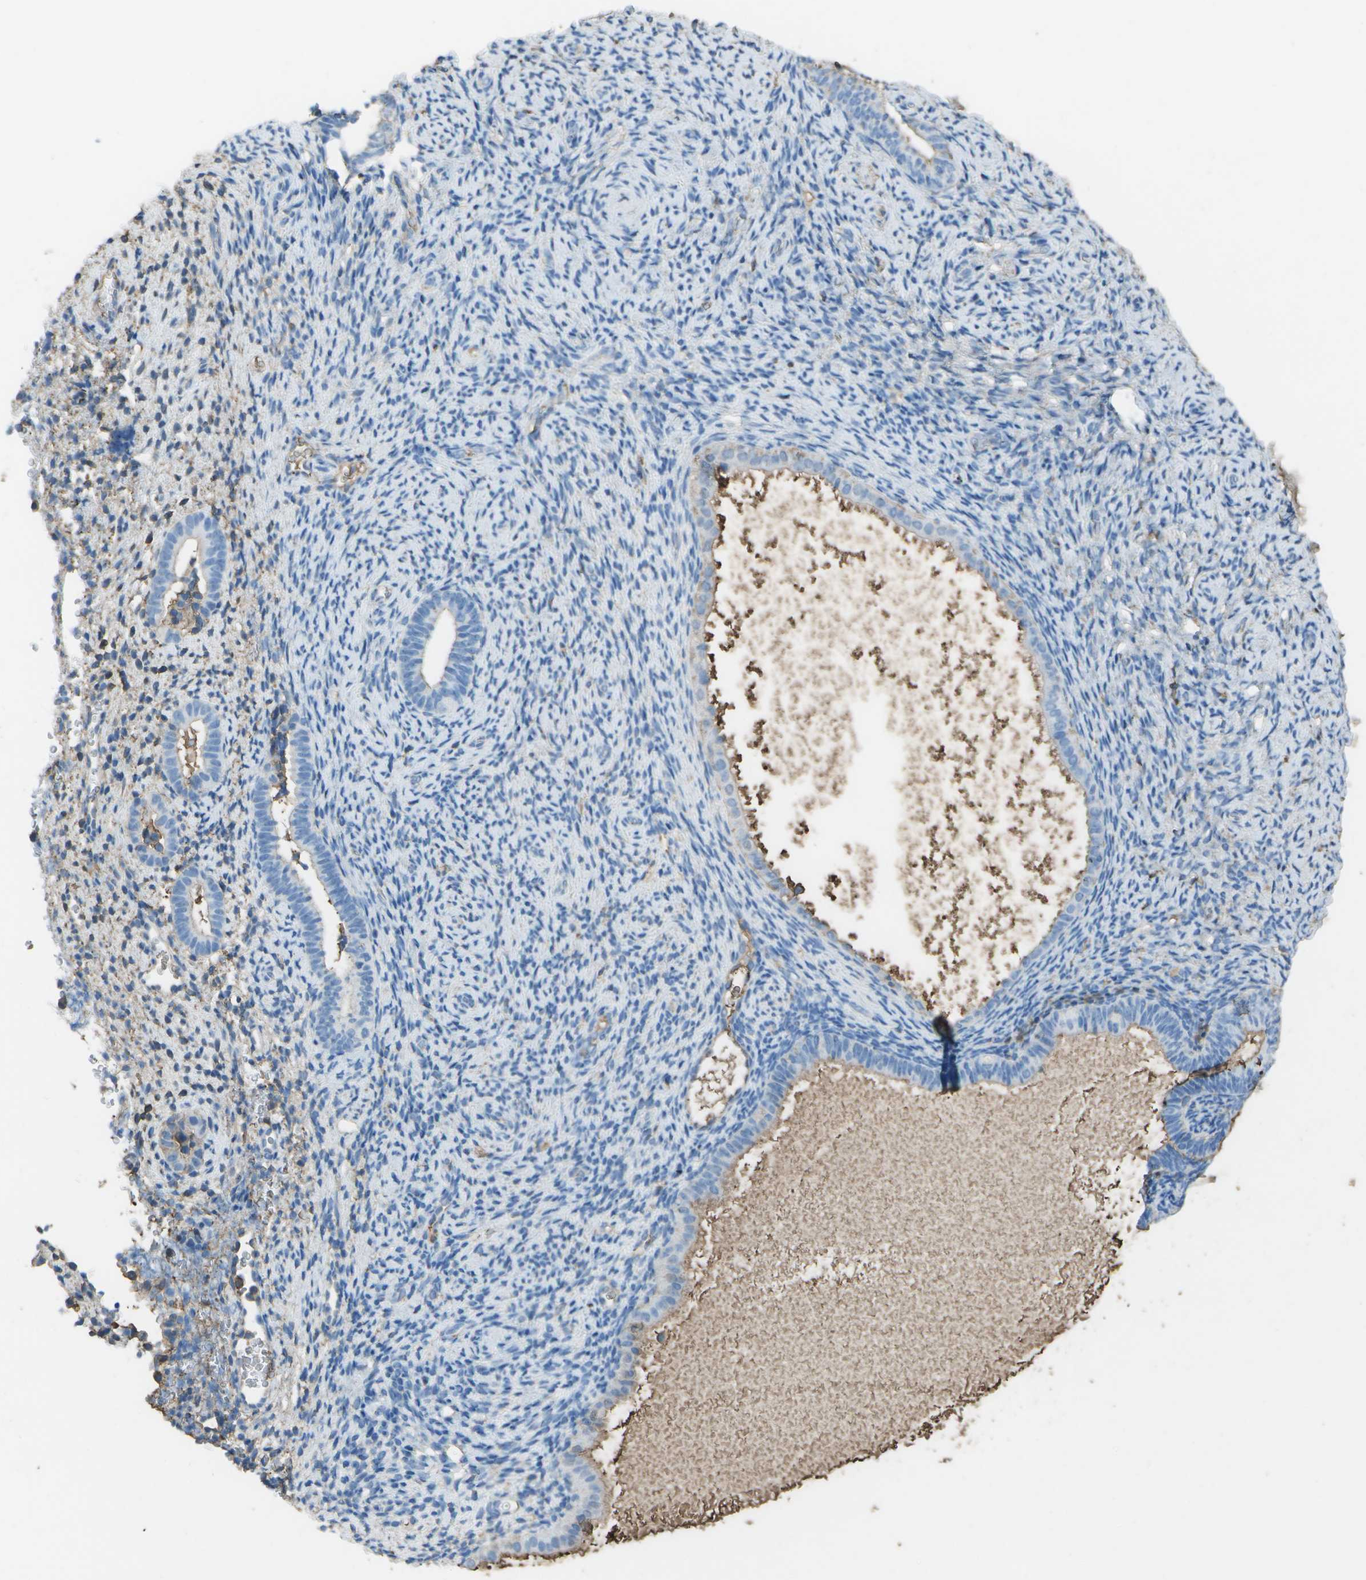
{"staining": {"intensity": "negative", "quantity": "none", "location": "none"}, "tissue": "endometrium", "cell_type": "Cells in endometrial stroma", "image_type": "normal", "snomed": [{"axis": "morphology", "description": "Normal tissue, NOS"}, {"axis": "topography", "description": "Endometrium"}], "caption": "Cells in endometrial stroma are negative for protein expression in benign human endometrium. The staining is performed using DAB (3,3'-diaminobenzidine) brown chromogen with nuclei counter-stained in using hematoxylin.", "gene": "CYP4F11", "patient": {"sex": "female", "age": 51}}